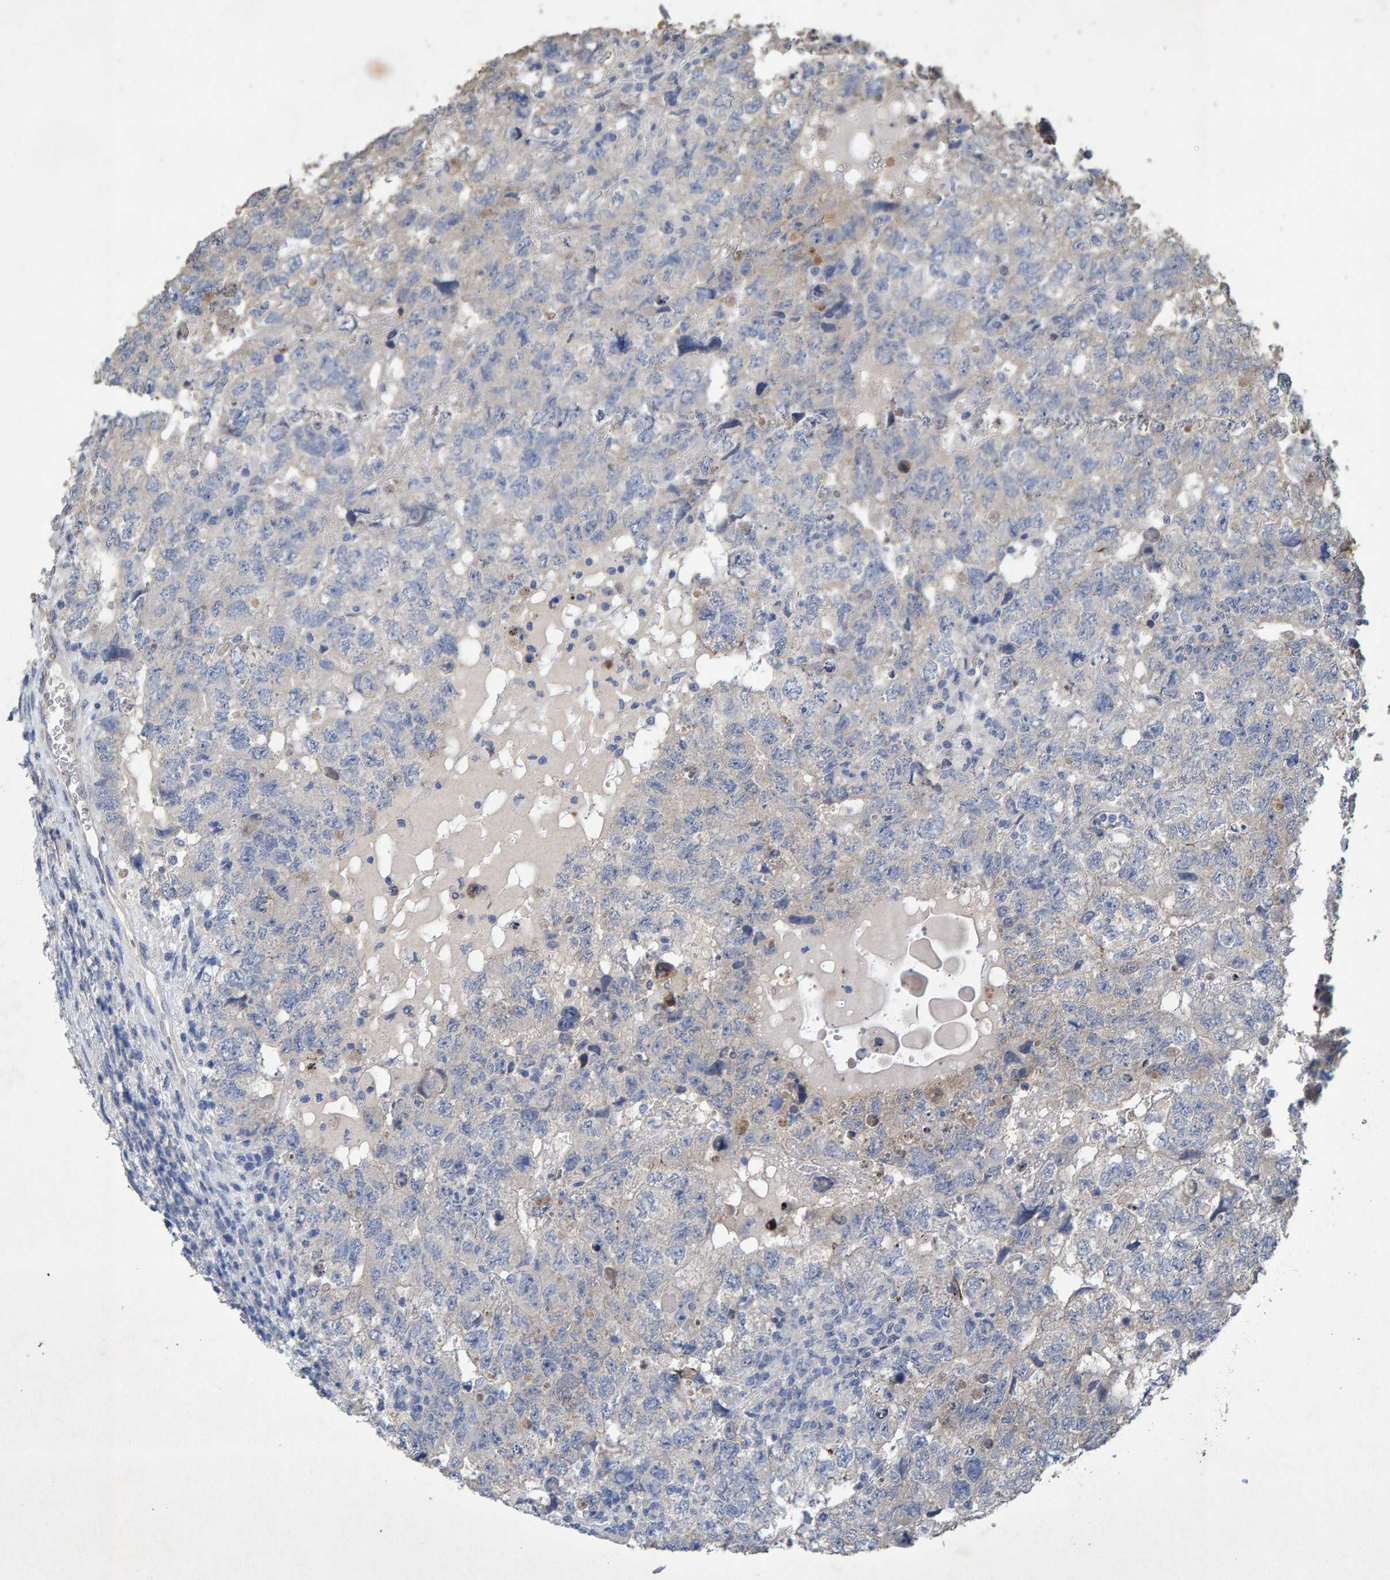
{"staining": {"intensity": "weak", "quantity": "<25%", "location": "cytoplasmic/membranous"}, "tissue": "testis cancer", "cell_type": "Tumor cells", "image_type": "cancer", "snomed": [{"axis": "morphology", "description": "Carcinoma, Embryonal, NOS"}, {"axis": "topography", "description": "Testis"}], "caption": "Immunohistochemistry of testis cancer (embryonal carcinoma) exhibits no expression in tumor cells.", "gene": "CTH", "patient": {"sex": "male", "age": 36}}